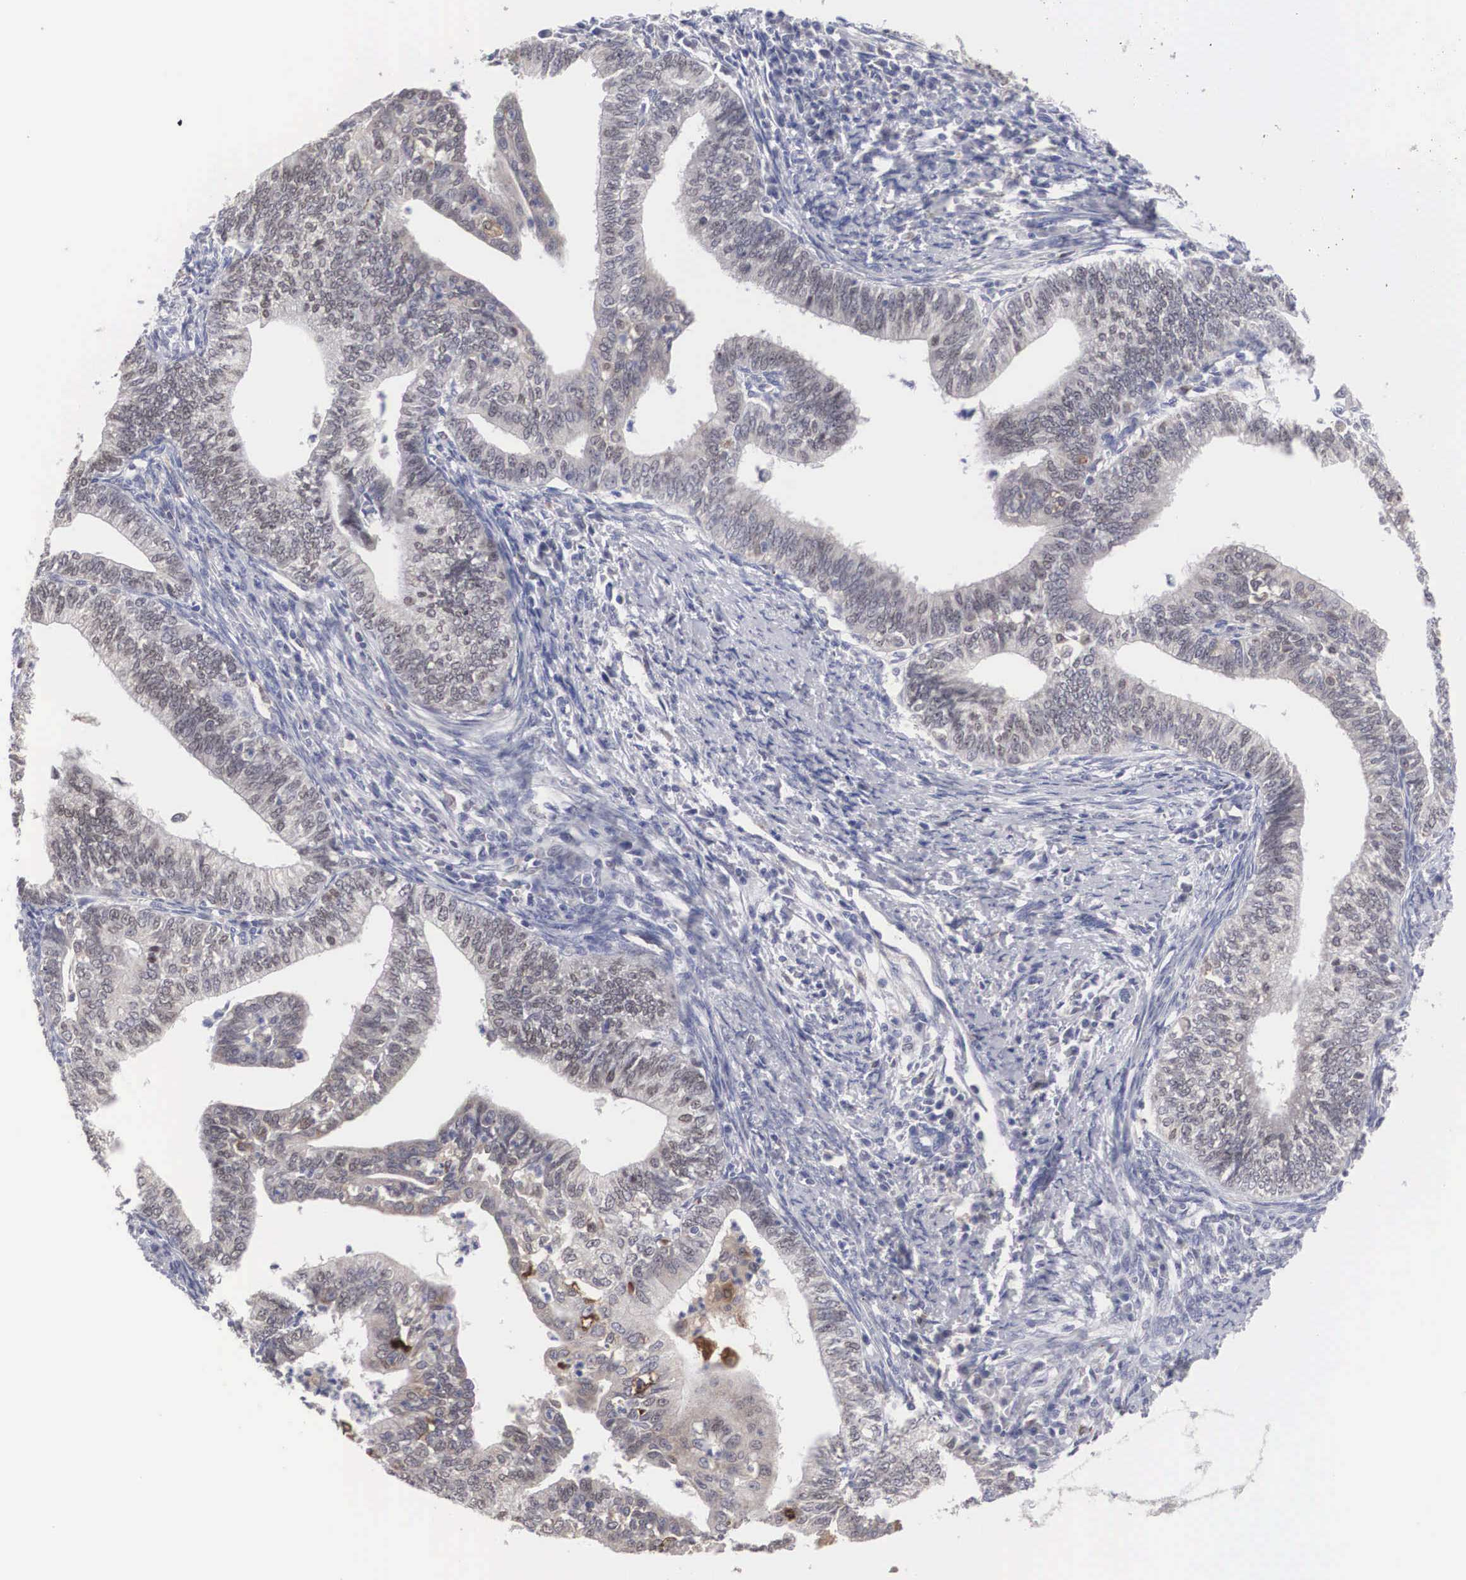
{"staining": {"intensity": "moderate", "quantity": "<25%", "location": "cytoplasmic/membranous"}, "tissue": "endometrial cancer", "cell_type": "Tumor cells", "image_type": "cancer", "snomed": [{"axis": "morphology", "description": "Adenocarcinoma, NOS"}, {"axis": "topography", "description": "Endometrium"}], "caption": "Brown immunohistochemical staining in endometrial adenocarcinoma exhibits moderate cytoplasmic/membranous positivity in about <25% of tumor cells.", "gene": "HMOX1", "patient": {"sex": "female", "age": 66}}